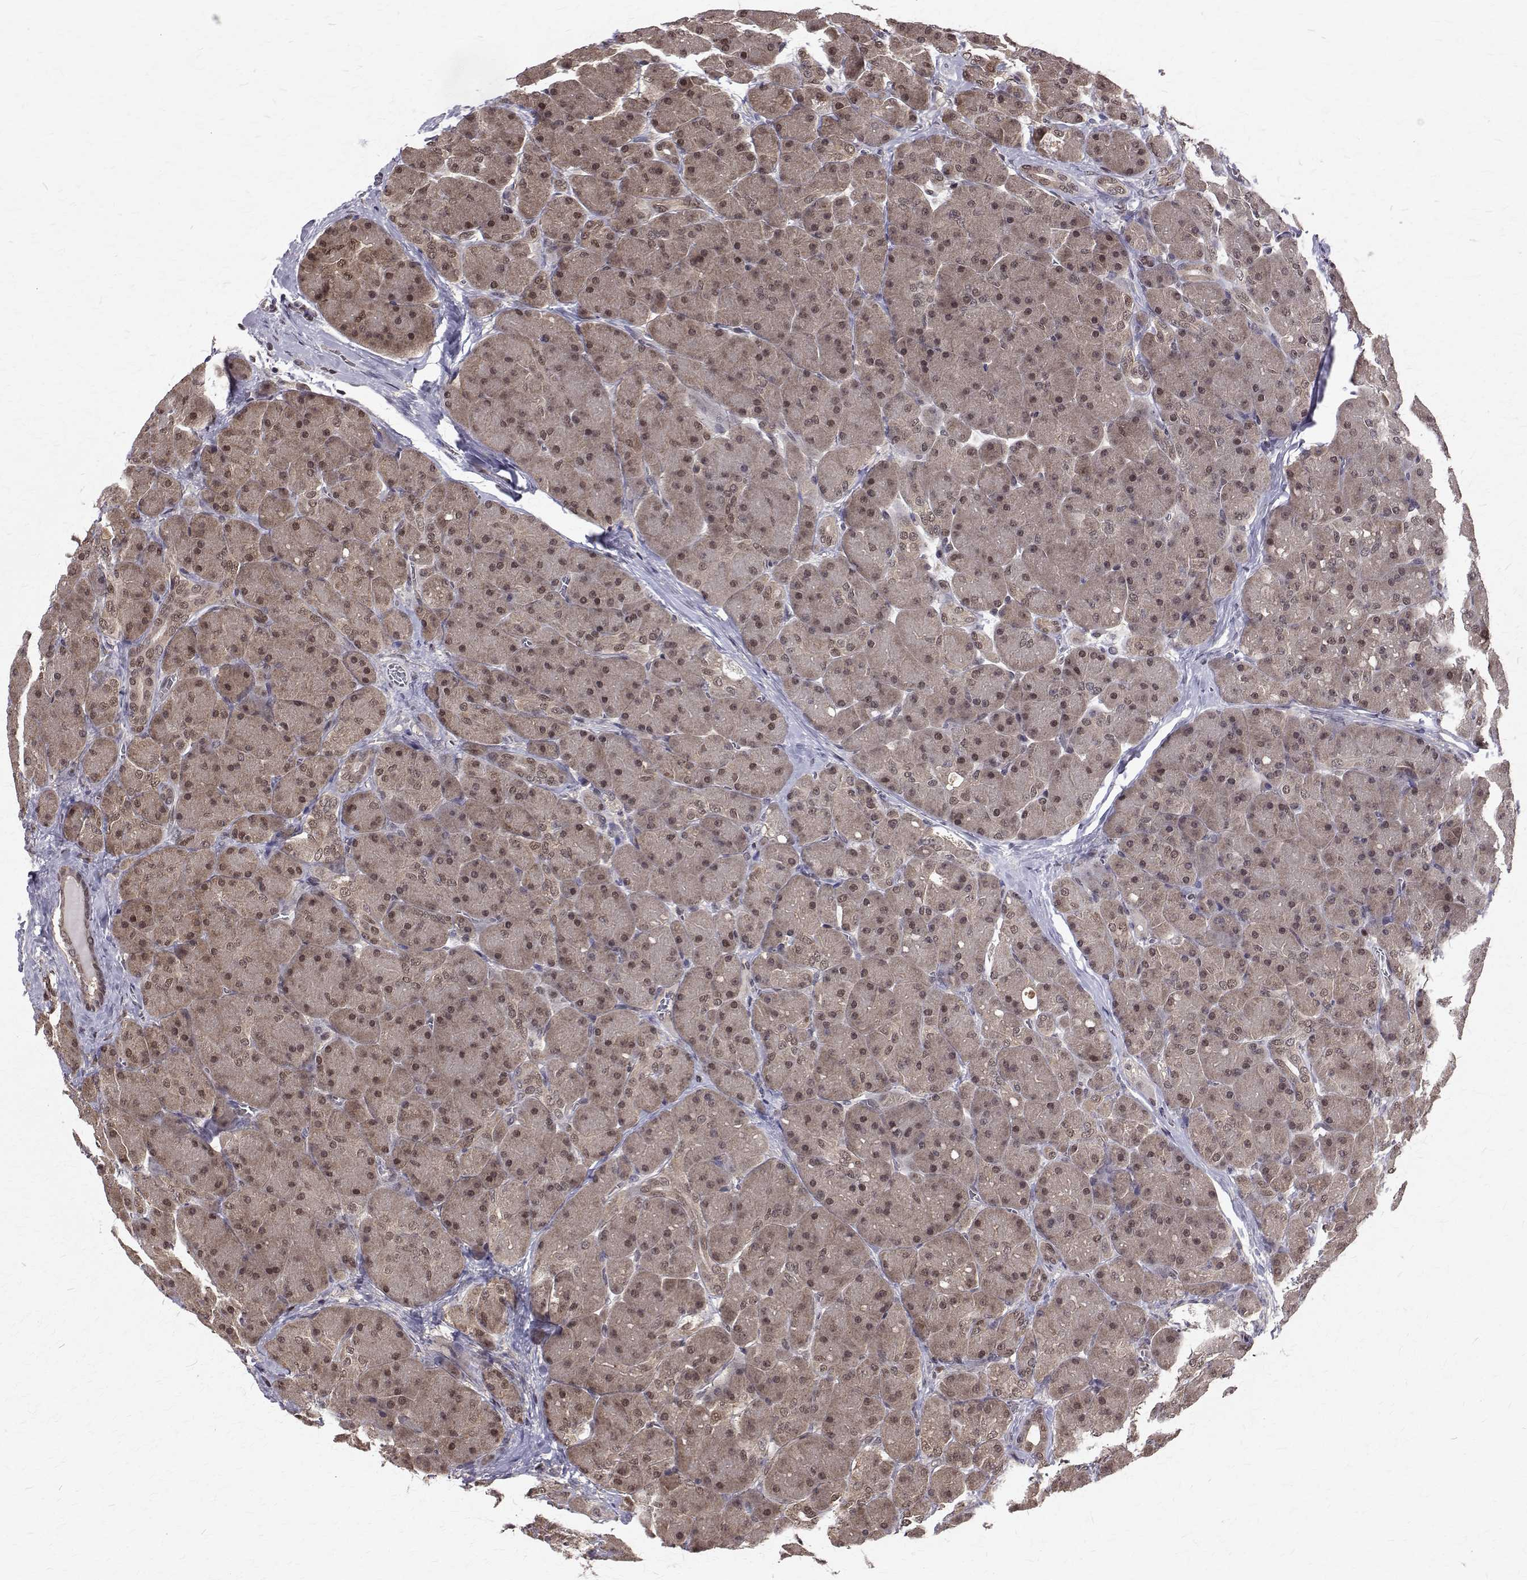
{"staining": {"intensity": "moderate", "quantity": "25%-75%", "location": "cytoplasmic/membranous,nuclear"}, "tissue": "pancreas", "cell_type": "Exocrine glandular cells", "image_type": "normal", "snomed": [{"axis": "morphology", "description": "Normal tissue, NOS"}, {"axis": "topography", "description": "Pancreas"}], "caption": "The histopathology image shows immunohistochemical staining of benign pancreas. There is moderate cytoplasmic/membranous,nuclear expression is identified in approximately 25%-75% of exocrine glandular cells.", "gene": "NIF3L1", "patient": {"sex": "male", "age": 55}}